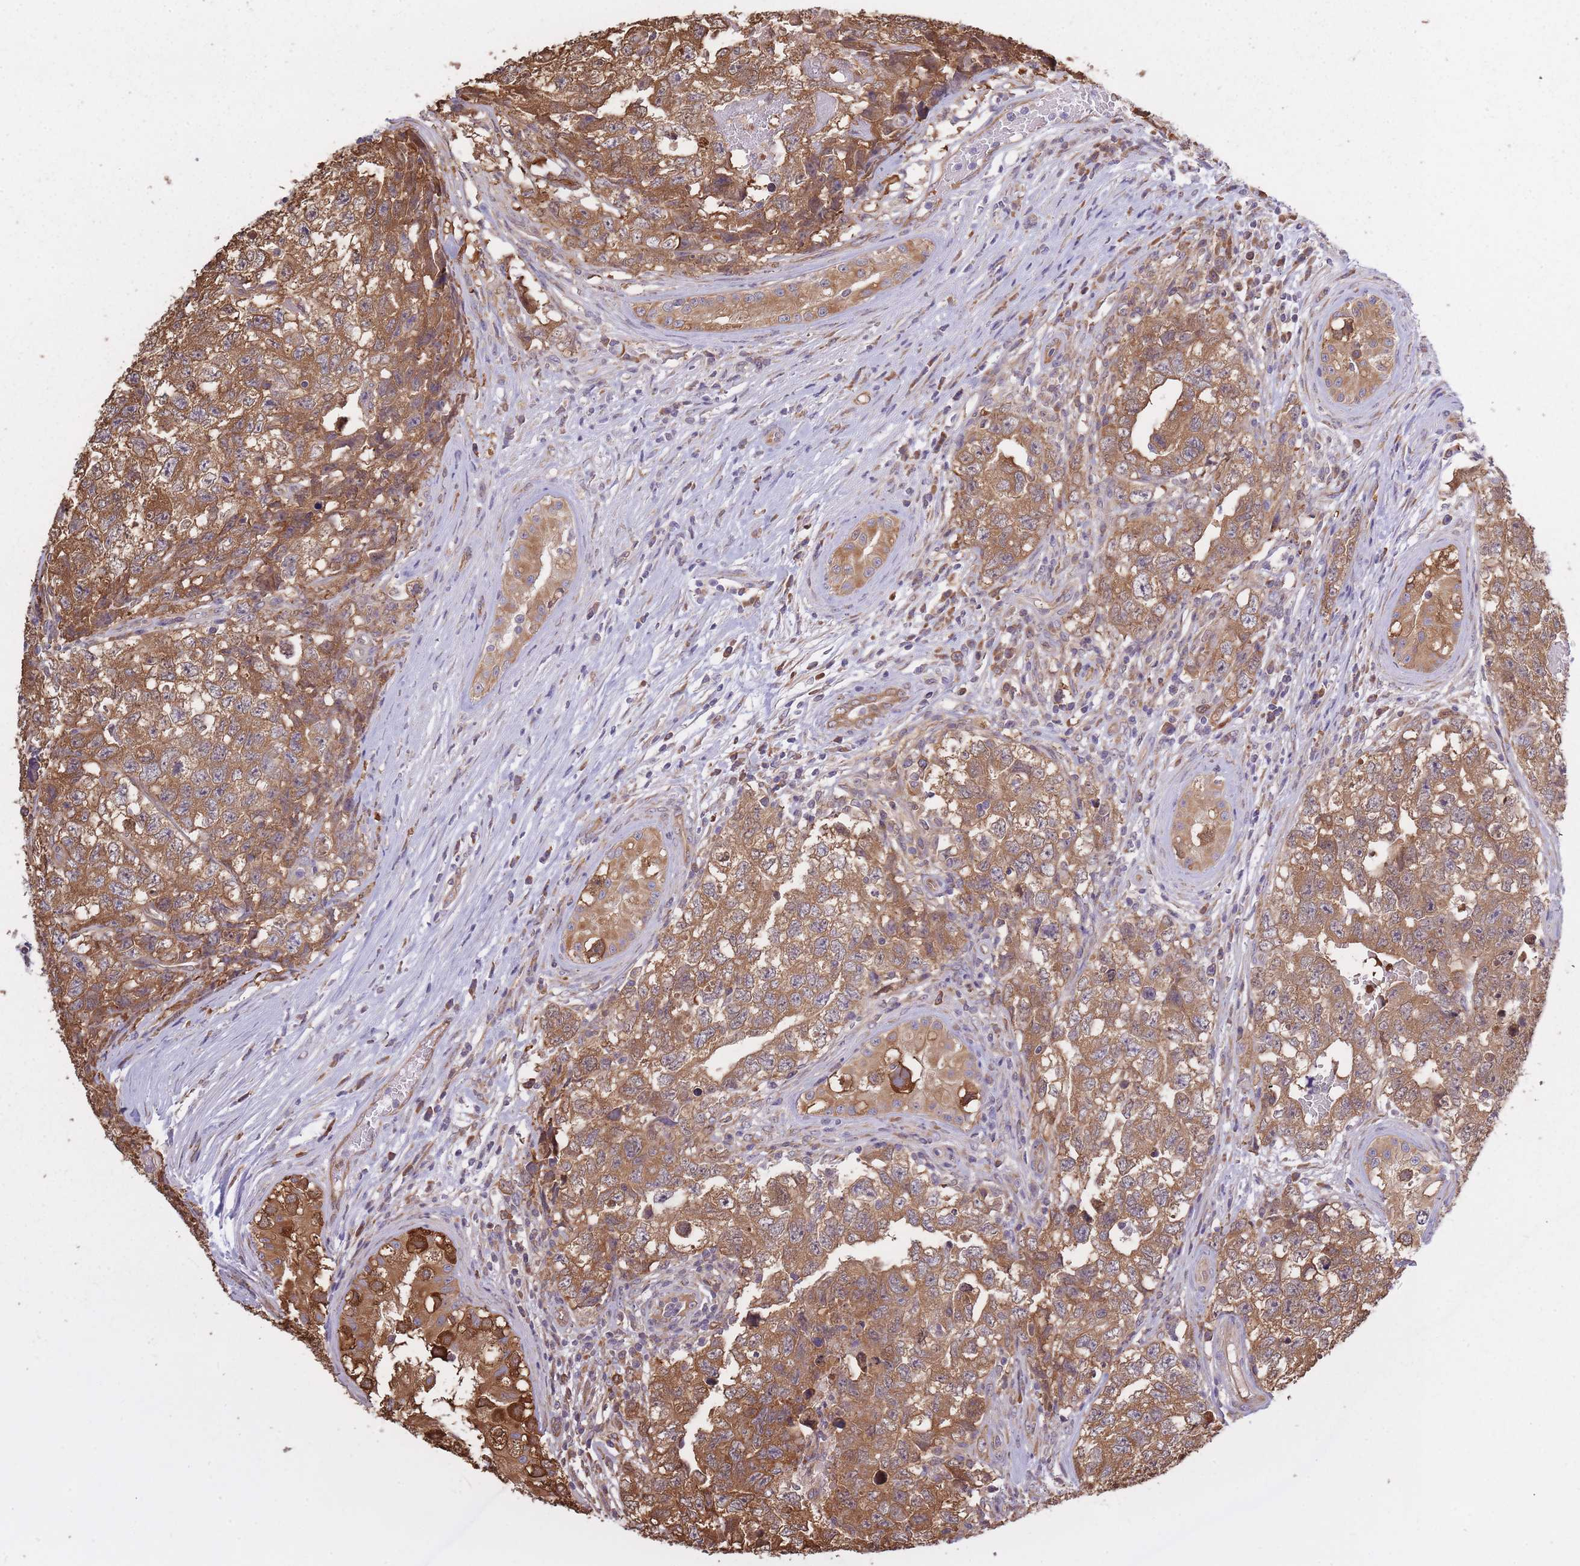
{"staining": {"intensity": "moderate", "quantity": ">75%", "location": "cytoplasmic/membranous"}, "tissue": "testis cancer", "cell_type": "Tumor cells", "image_type": "cancer", "snomed": [{"axis": "morphology", "description": "Carcinoma, Embryonal, NOS"}, {"axis": "topography", "description": "Testis"}], "caption": "IHC micrograph of embryonal carcinoma (testis) stained for a protein (brown), which displays medium levels of moderate cytoplasmic/membranous positivity in approximately >75% of tumor cells.", "gene": "ARL13B", "patient": {"sex": "male", "age": 22}}